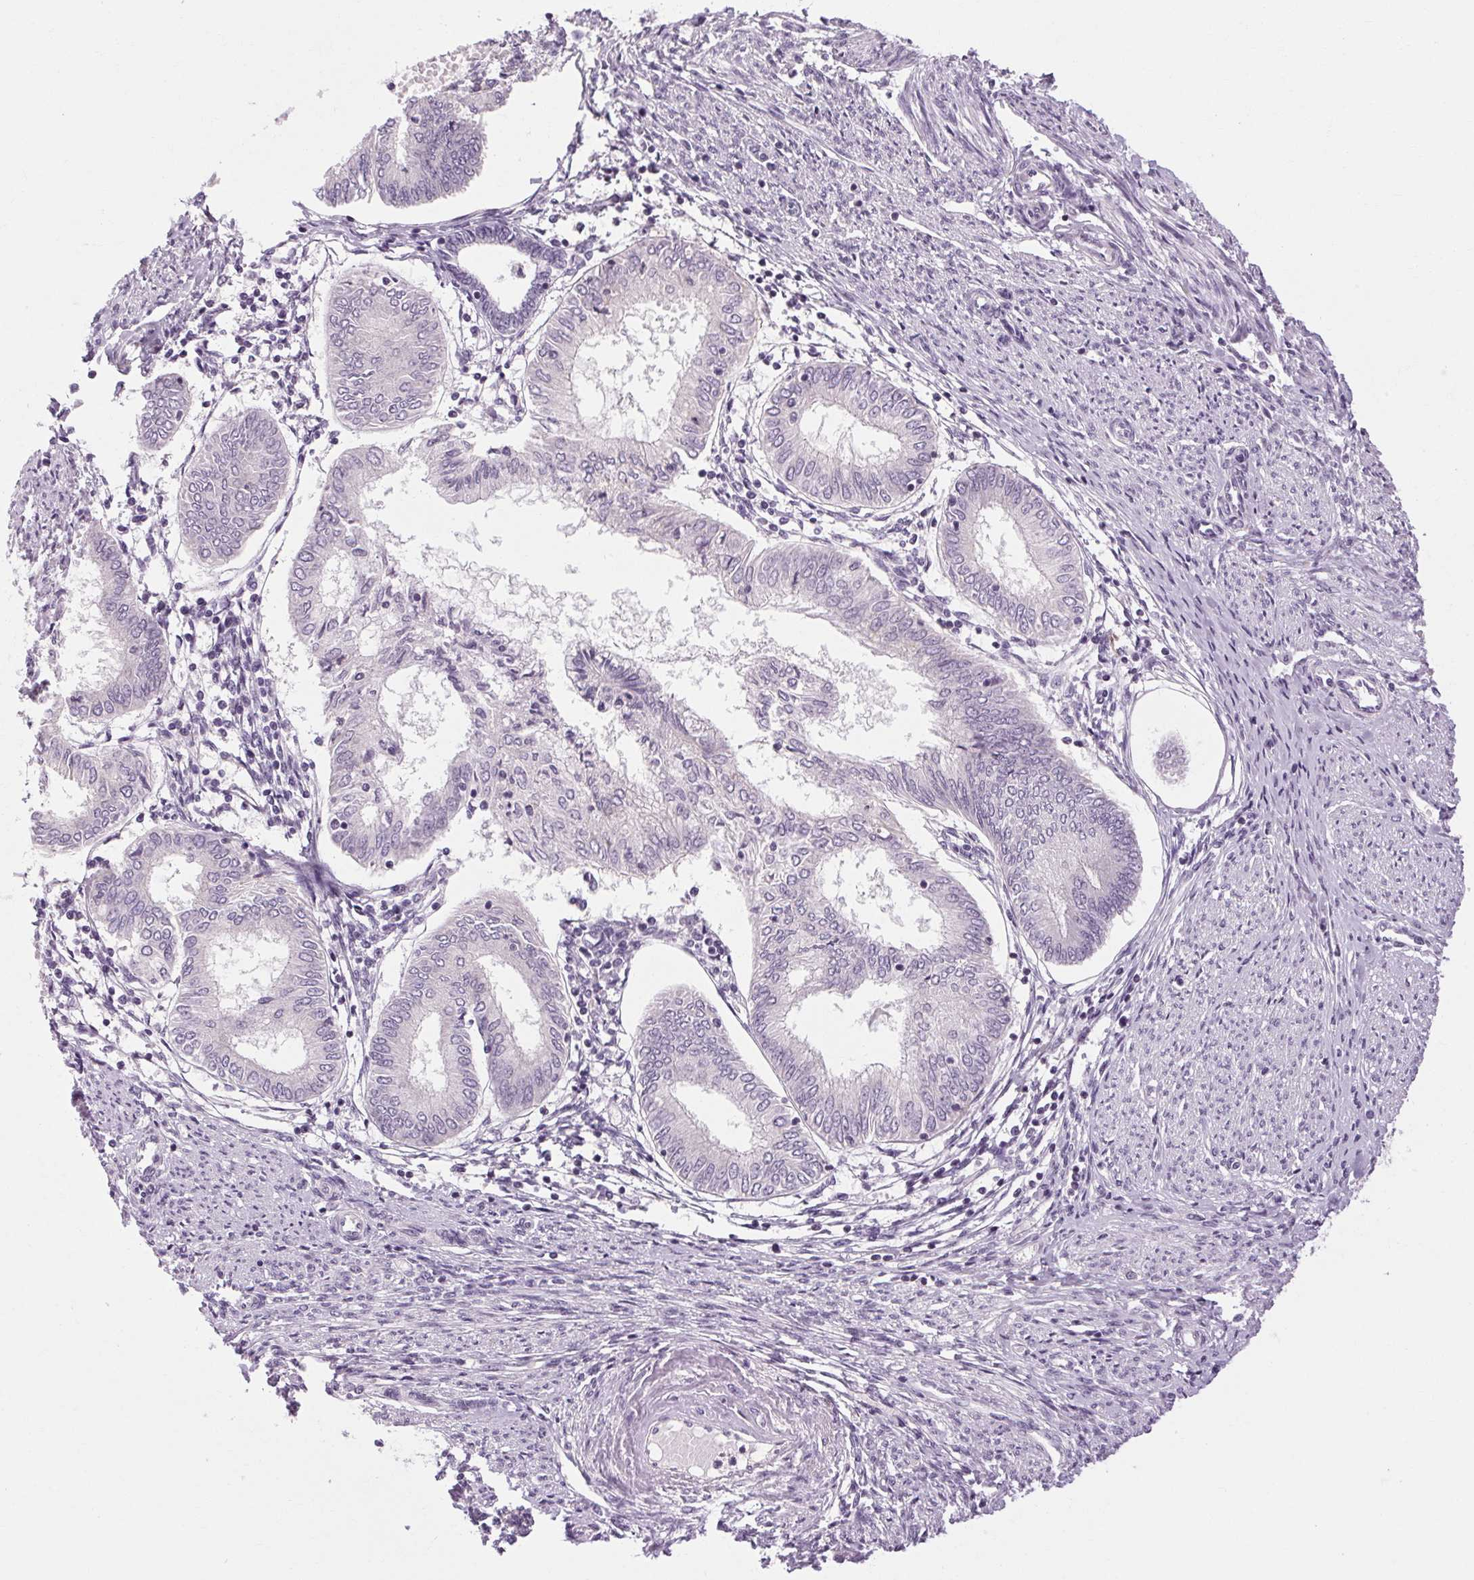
{"staining": {"intensity": "negative", "quantity": "none", "location": "none"}, "tissue": "endometrial cancer", "cell_type": "Tumor cells", "image_type": "cancer", "snomed": [{"axis": "morphology", "description": "Adenocarcinoma, NOS"}, {"axis": "topography", "description": "Endometrium"}], "caption": "The photomicrograph displays no staining of tumor cells in endometrial cancer (adenocarcinoma).", "gene": "KLHL40", "patient": {"sex": "female", "age": 68}}